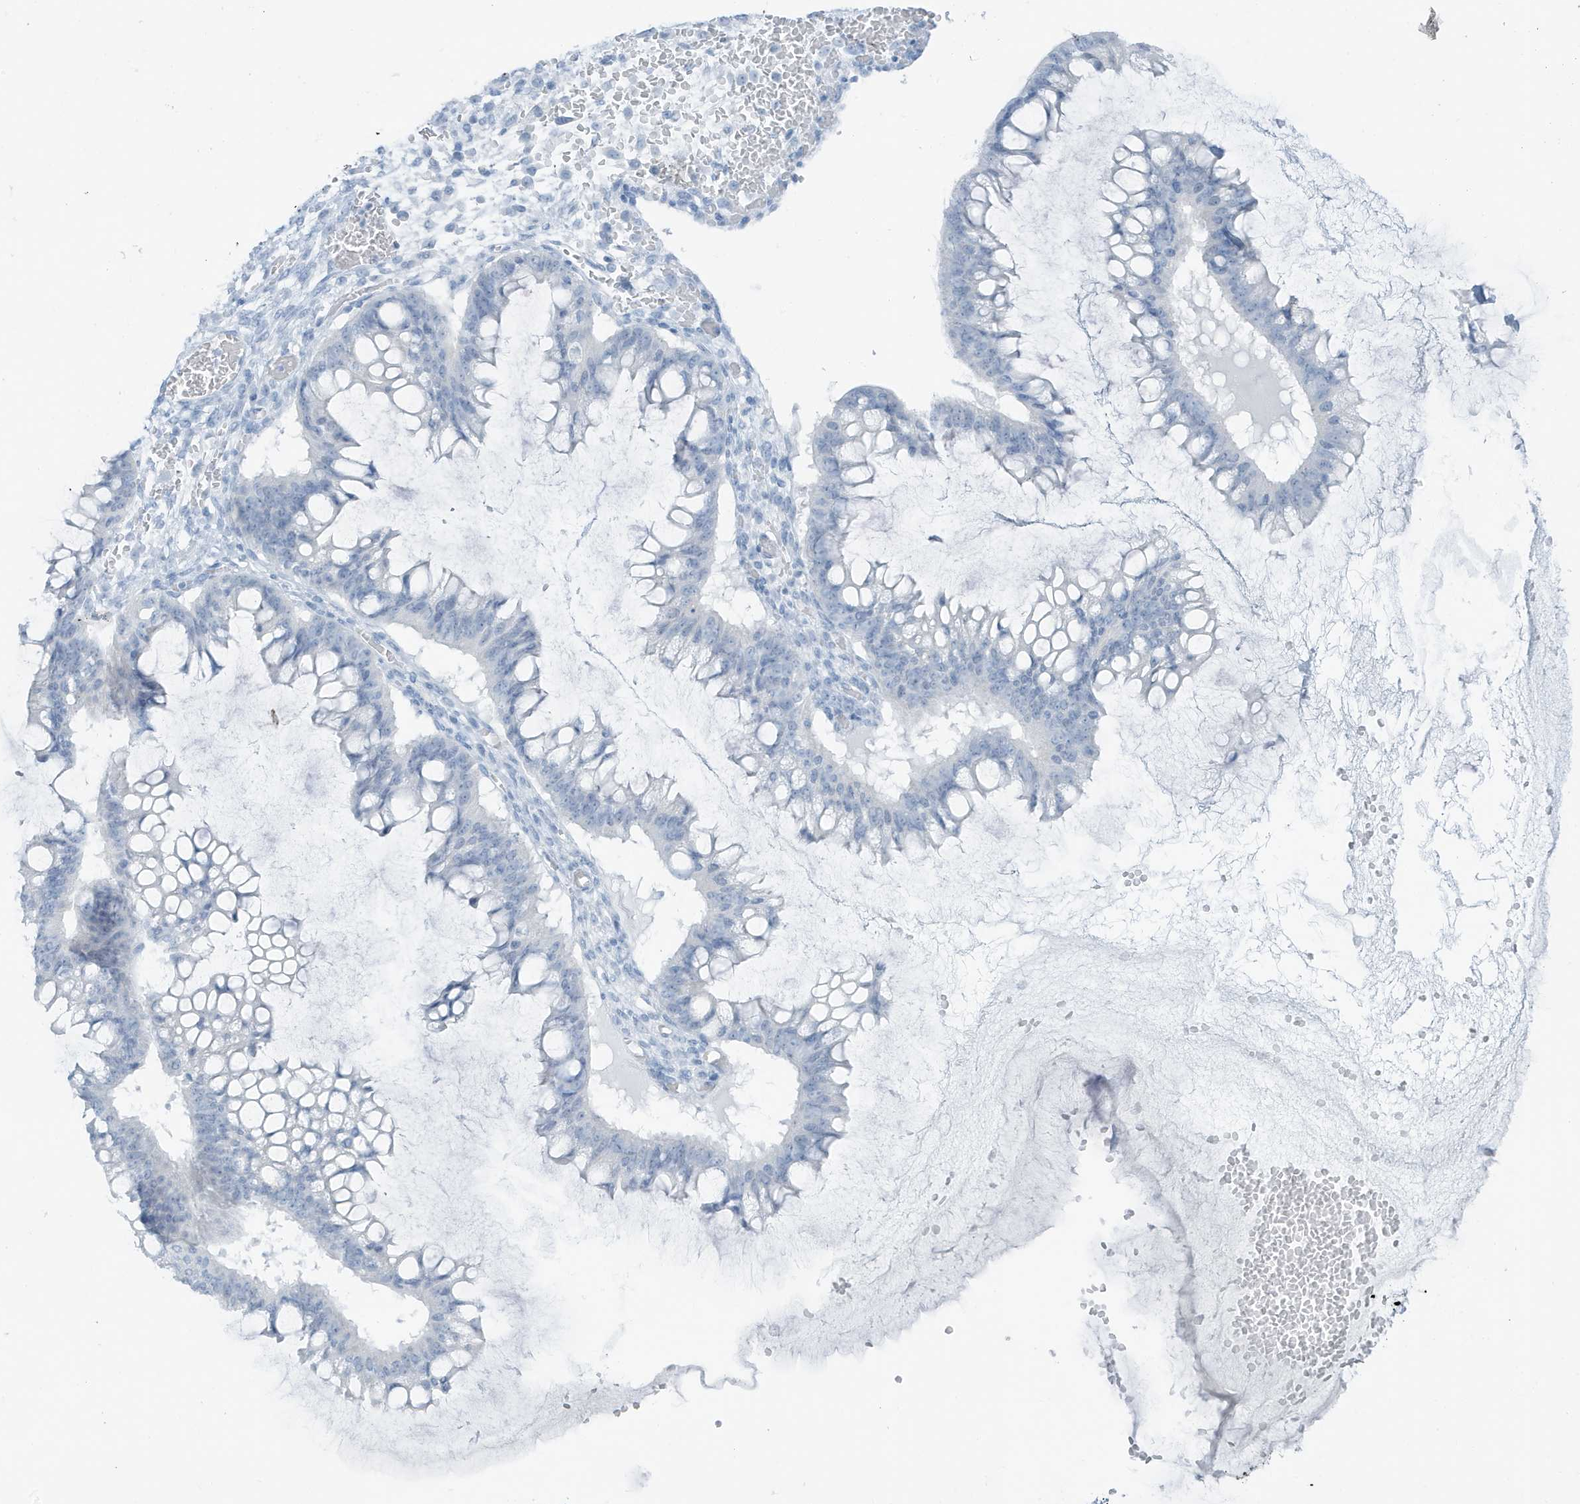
{"staining": {"intensity": "negative", "quantity": "none", "location": "none"}, "tissue": "ovarian cancer", "cell_type": "Tumor cells", "image_type": "cancer", "snomed": [{"axis": "morphology", "description": "Cystadenocarcinoma, mucinous, NOS"}, {"axis": "topography", "description": "Ovary"}], "caption": "Human ovarian mucinous cystadenocarcinoma stained for a protein using IHC demonstrates no positivity in tumor cells.", "gene": "ZFP64", "patient": {"sex": "female", "age": 73}}